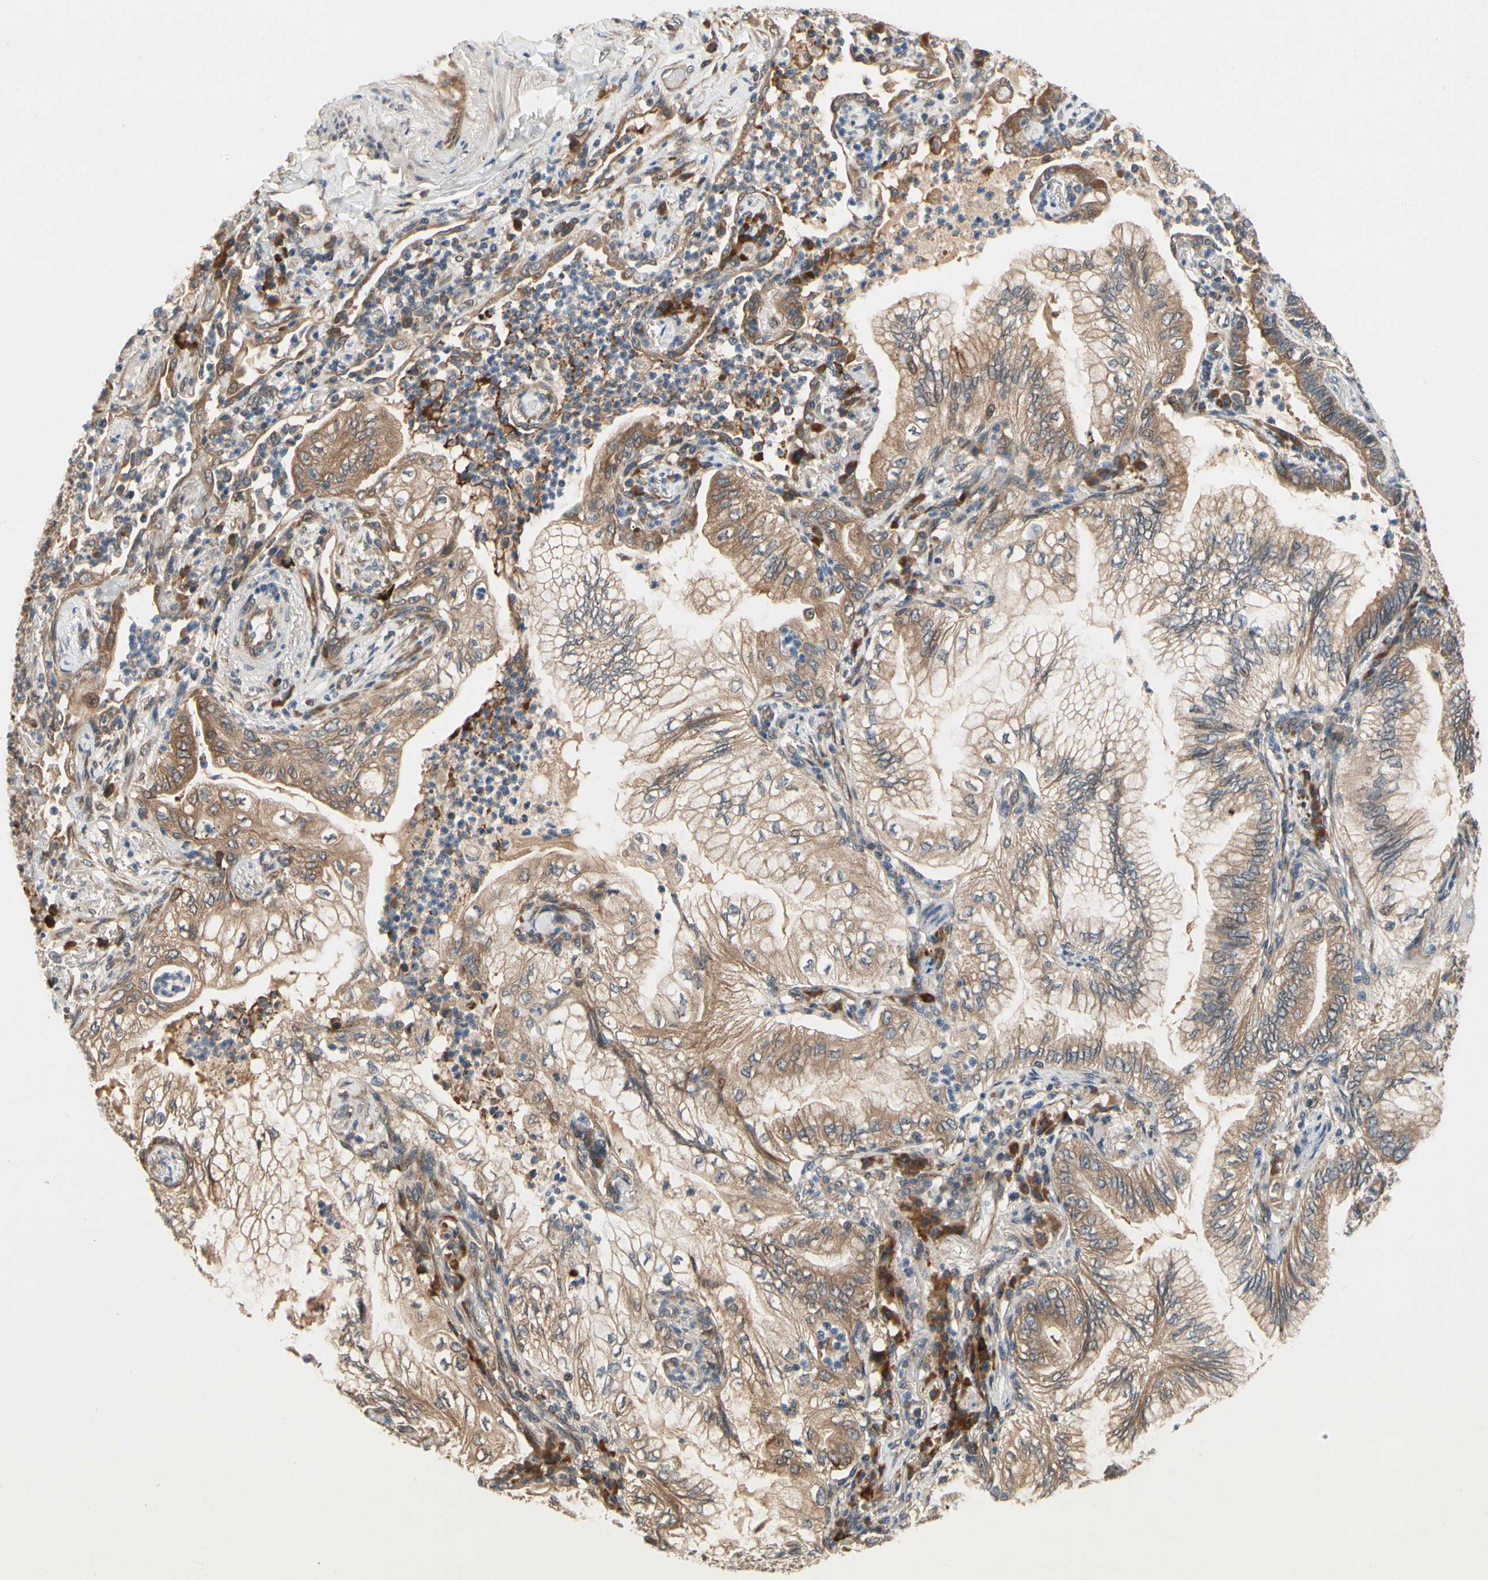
{"staining": {"intensity": "moderate", "quantity": ">75%", "location": "cytoplasmic/membranous"}, "tissue": "lung cancer", "cell_type": "Tumor cells", "image_type": "cancer", "snomed": [{"axis": "morphology", "description": "Normal tissue, NOS"}, {"axis": "morphology", "description": "Adenocarcinoma, NOS"}, {"axis": "topography", "description": "Bronchus"}, {"axis": "topography", "description": "Lung"}], "caption": "Lung cancer tissue reveals moderate cytoplasmic/membranous expression in about >75% of tumor cells", "gene": "TDRP", "patient": {"sex": "female", "age": 70}}